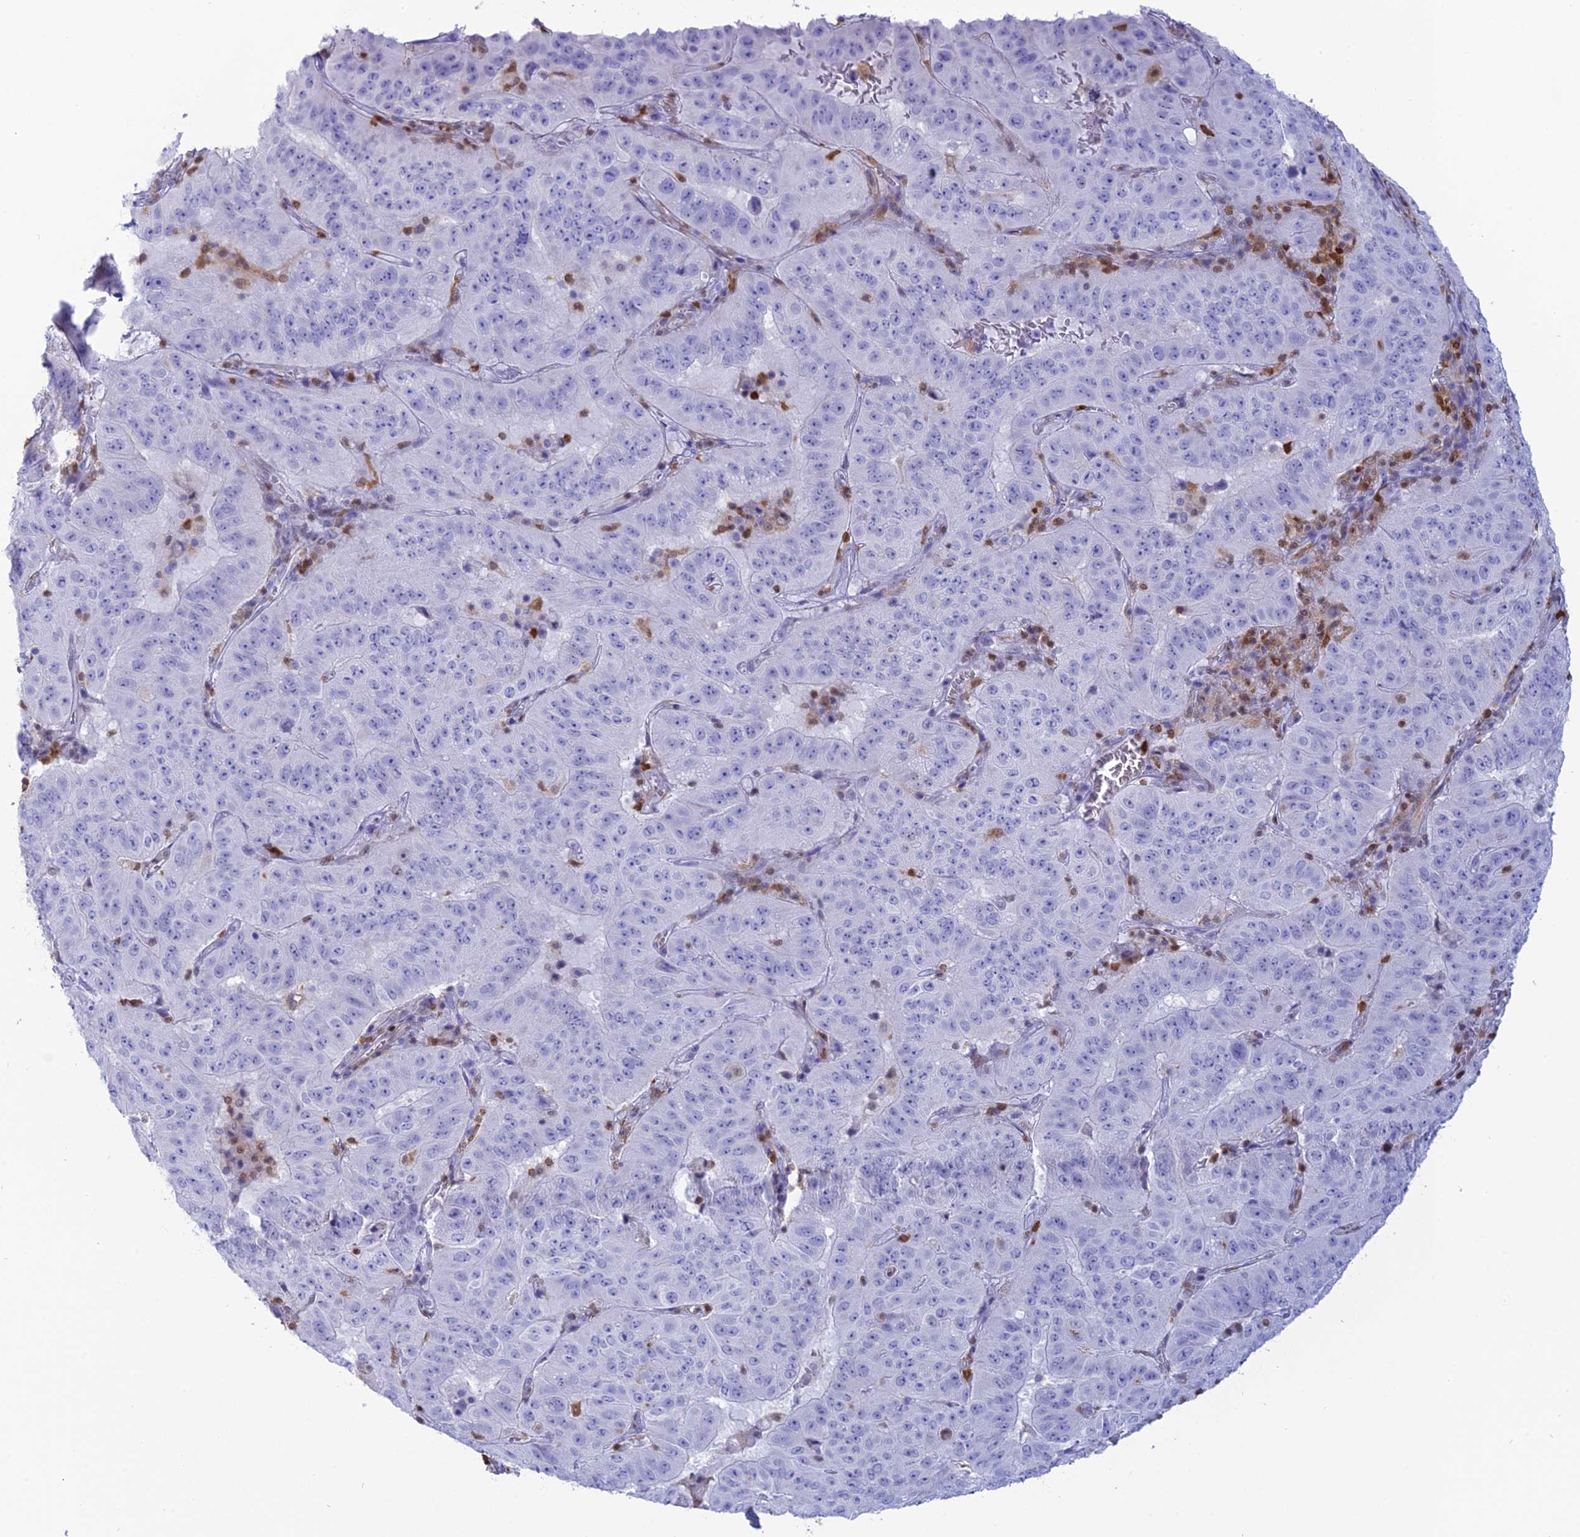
{"staining": {"intensity": "negative", "quantity": "none", "location": "none"}, "tissue": "pancreatic cancer", "cell_type": "Tumor cells", "image_type": "cancer", "snomed": [{"axis": "morphology", "description": "Adenocarcinoma, NOS"}, {"axis": "topography", "description": "Pancreas"}], "caption": "A micrograph of human pancreatic adenocarcinoma is negative for staining in tumor cells.", "gene": "PGBD4", "patient": {"sex": "male", "age": 63}}